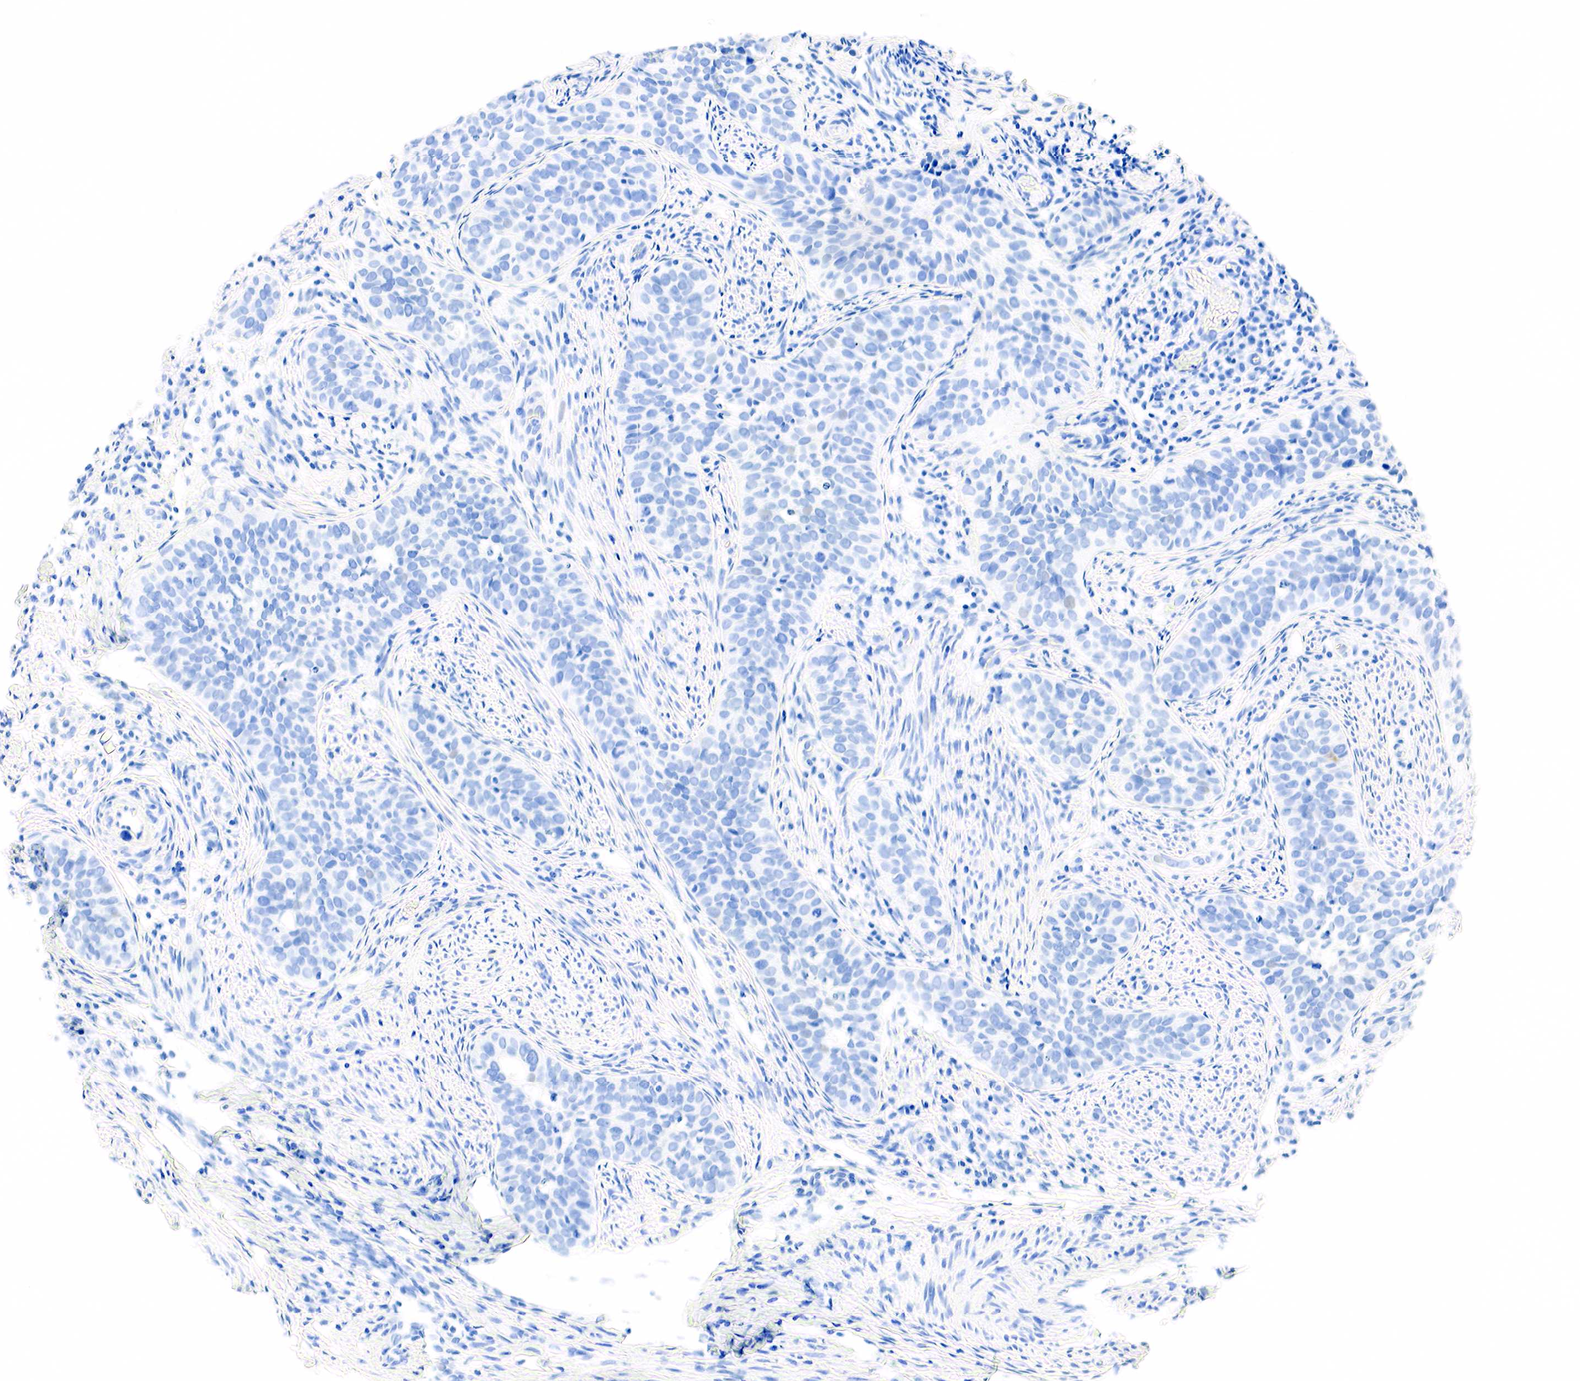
{"staining": {"intensity": "negative", "quantity": "none", "location": "none"}, "tissue": "cervical cancer", "cell_type": "Tumor cells", "image_type": "cancer", "snomed": [{"axis": "morphology", "description": "Squamous cell carcinoma, NOS"}, {"axis": "topography", "description": "Cervix"}], "caption": "High power microscopy histopathology image of an immunohistochemistry (IHC) photomicrograph of cervical squamous cell carcinoma, revealing no significant expression in tumor cells. (DAB (3,3'-diaminobenzidine) immunohistochemistry, high magnification).", "gene": "PTH", "patient": {"sex": "female", "age": 31}}